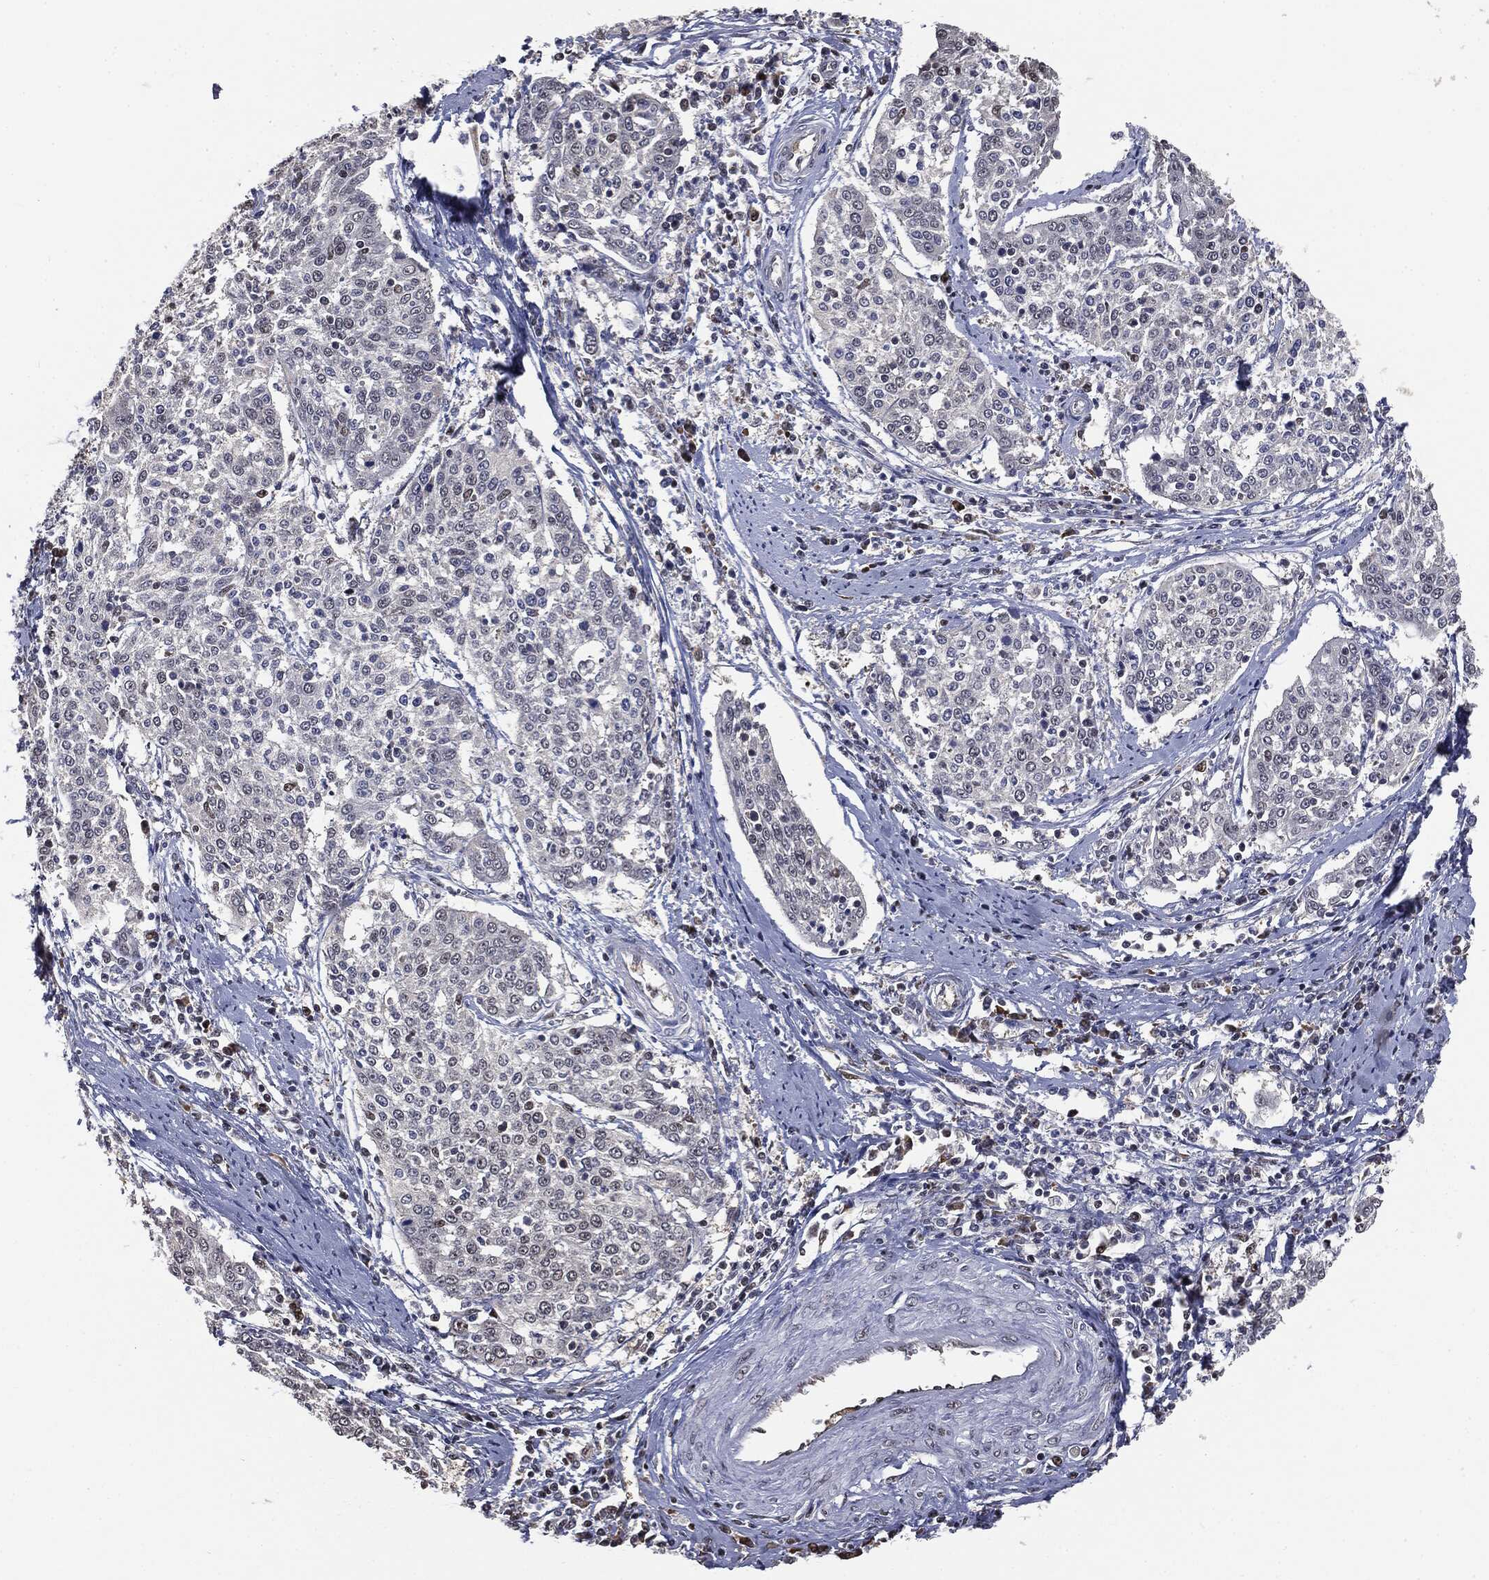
{"staining": {"intensity": "negative", "quantity": "none", "location": "none"}, "tissue": "cervical cancer", "cell_type": "Tumor cells", "image_type": "cancer", "snomed": [{"axis": "morphology", "description": "Squamous cell carcinoma, NOS"}, {"axis": "topography", "description": "Cervix"}], "caption": "Cervical cancer (squamous cell carcinoma) stained for a protein using immunohistochemistry (IHC) exhibits no staining tumor cells.", "gene": "SHLD2", "patient": {"sex": "female", "age": 41}}